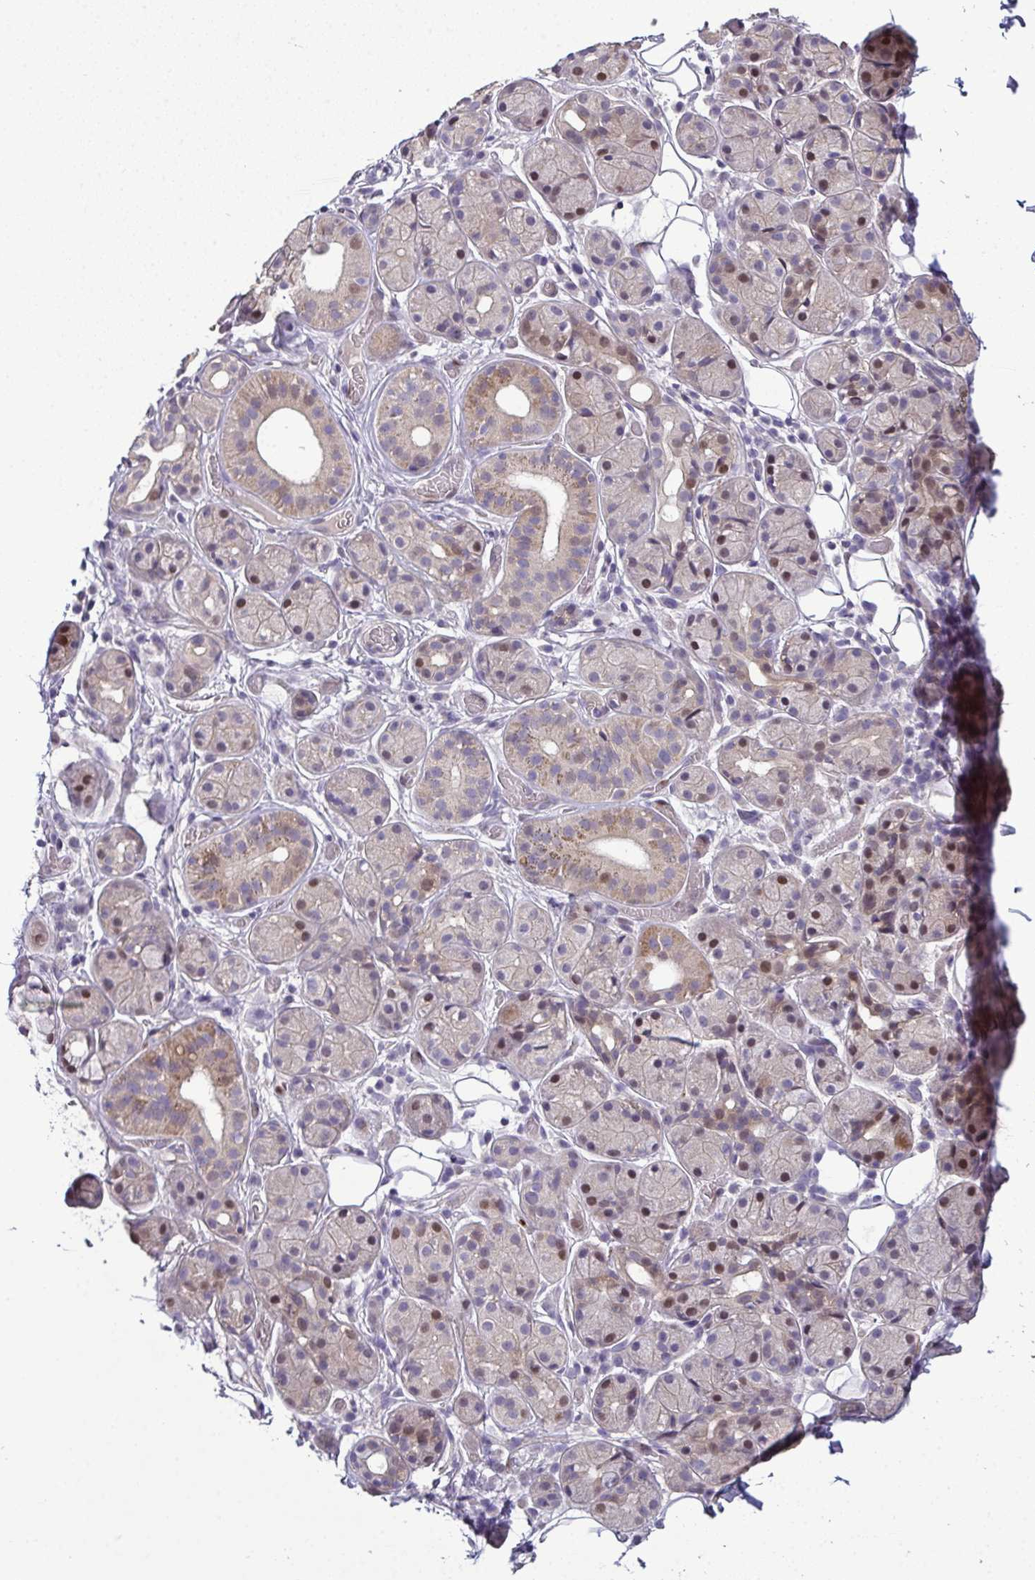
{"staining": {"intensity": "moderate", "quantity": "<25%", "location": "cytoplasmic/membranous,nuclear"}, "tissue": "salivary gland", "cell_type": "Glandular cells", "image_type": "normal", "snomed": [{"axis": "morphology", "description": "Normal tissue, NOS"}, {"axis": "topography", "description": "Salivary gland"}, {"axis": "topography", "description": "Peripheral nerve tissue"}], "caption": "Salivary gland was stained to show a protein in brown. There is low levels of moderate cytoplasmic/membranous,nuclear positivity in about <25% of glandular cells. (Brightfield microscopy of DAB IHC at high magnification).", "gene": "ODF1", "patient": {"sex": "male", "age": 71}}